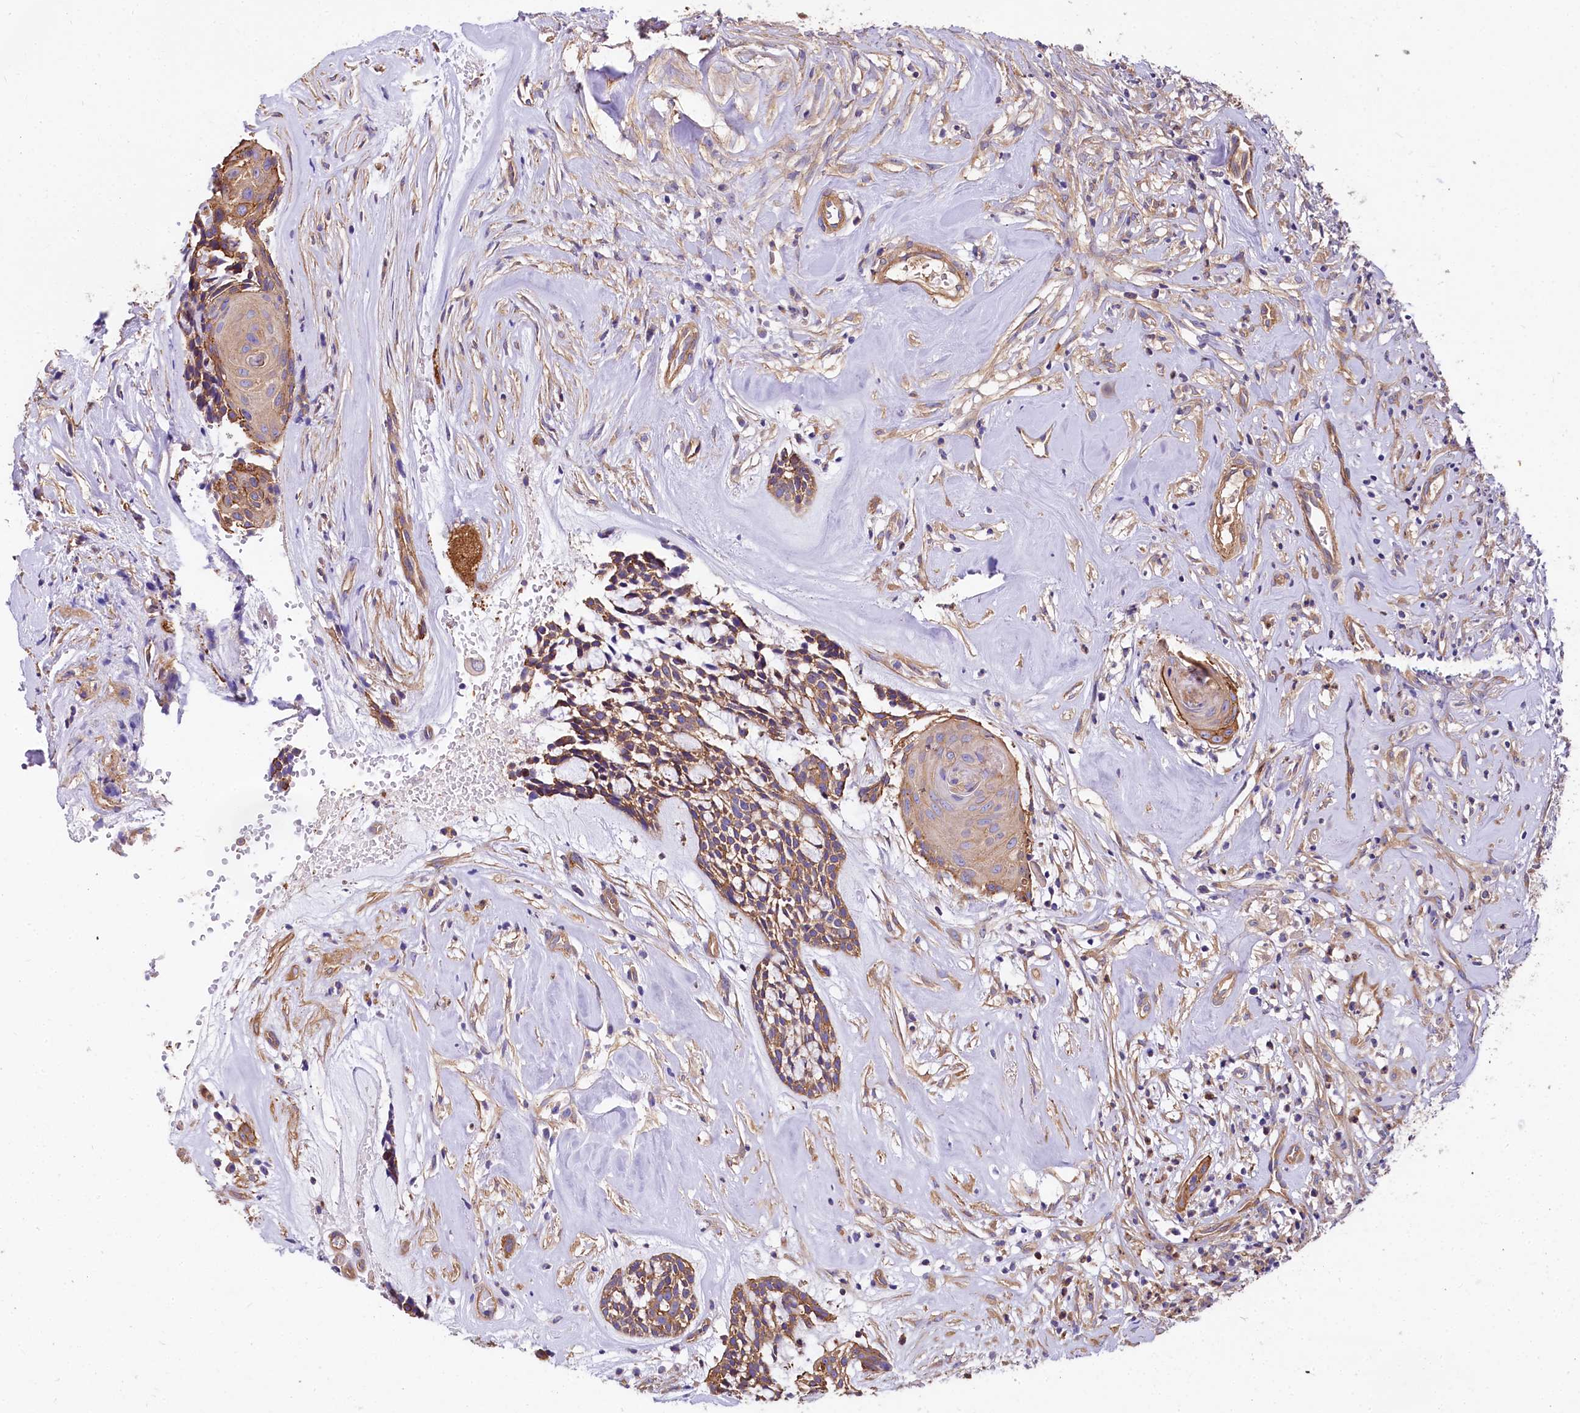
{"staining": {"intensity": "moderate", "quantity": ">75%", "location": "cytoplasmic/membranous"}, "tissue": "head and neck cancer", "cell_type": "Tumor cells", "image_type": "cancer", "snomed": [{"axis": "morphology", "description": "Adenocarcinoma, NOS"}, {"axis": "topography", "description": "Subcutis"}, {"axis": "topography", "description": "Head-Neck"}], "caption": "Protein staining of head and neck cancer tissue shows moderate cytoplasmic/membranous staining in about >75% of tumor cells.", "gene": "FCHSD2", "patient": {"sex": "female", "age": 73}}